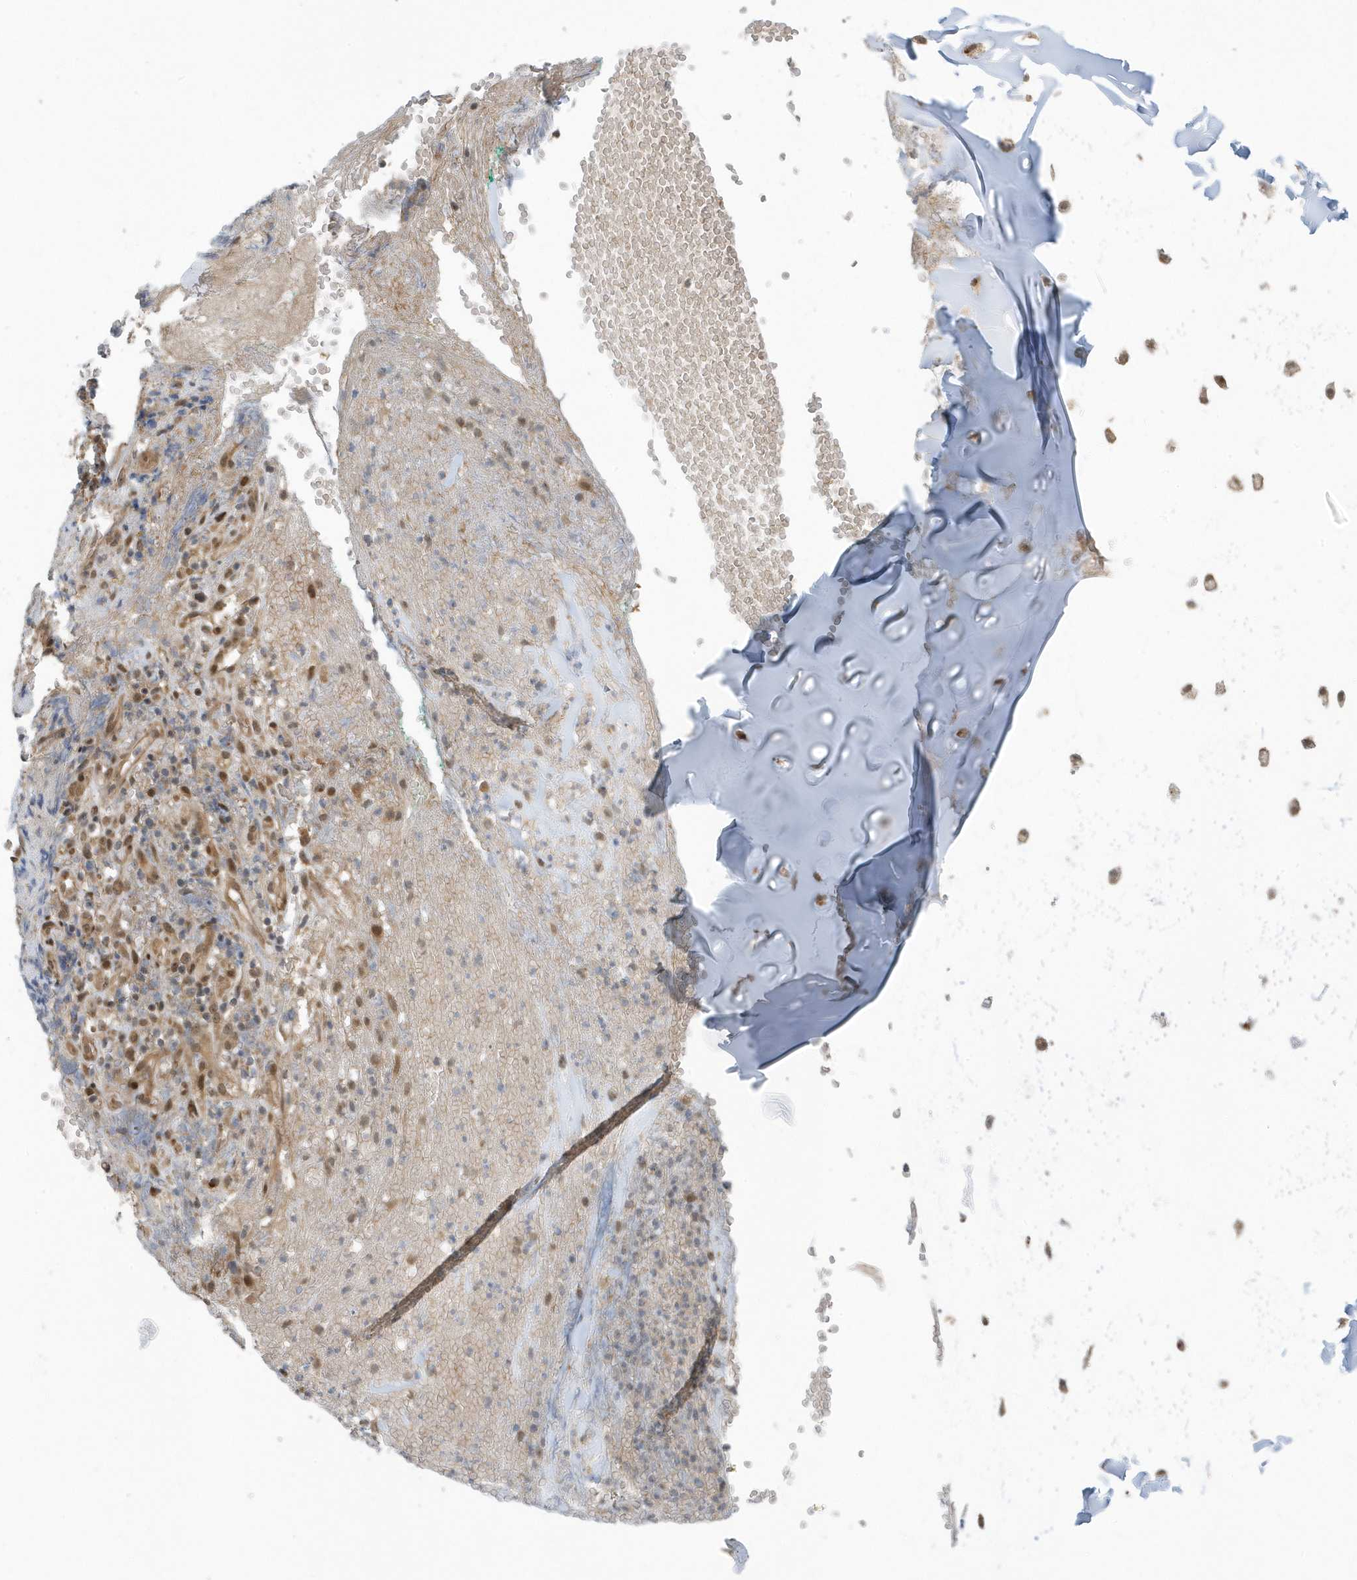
{"staining": {"intensity": "weak", "quantity": "<25%", "location": "cytoplasmic/membranous,nuclear"}, "tissue": "adipose tissue", "cell_type": "Adipocytes", "image_type": "normal", "snomed": [{"axis": "morphology", "description": "Normal tissue, NOS"}, {"axis": "morphology", "description": "Basal cell carcinoma"}, {"axis": "topography", "description": "Cartilage tissue"}, {"axis": "topography", "description": "Nasopharynx"}, {"axis": "topography", "description": "Oral tissue"}], "caption": "High power microscopy histopathology image of an immunohistochemistry (IHC) photomicrograph of normal adipose tissue, revealing no significant positivity in adipocytes. (Stains: DAB IHC with hematoxylin counter stain, Microscopy: brightfield microscopy at high magnification).", "gene": "USP53", "patient": {"sex": "female", "age": 77}}